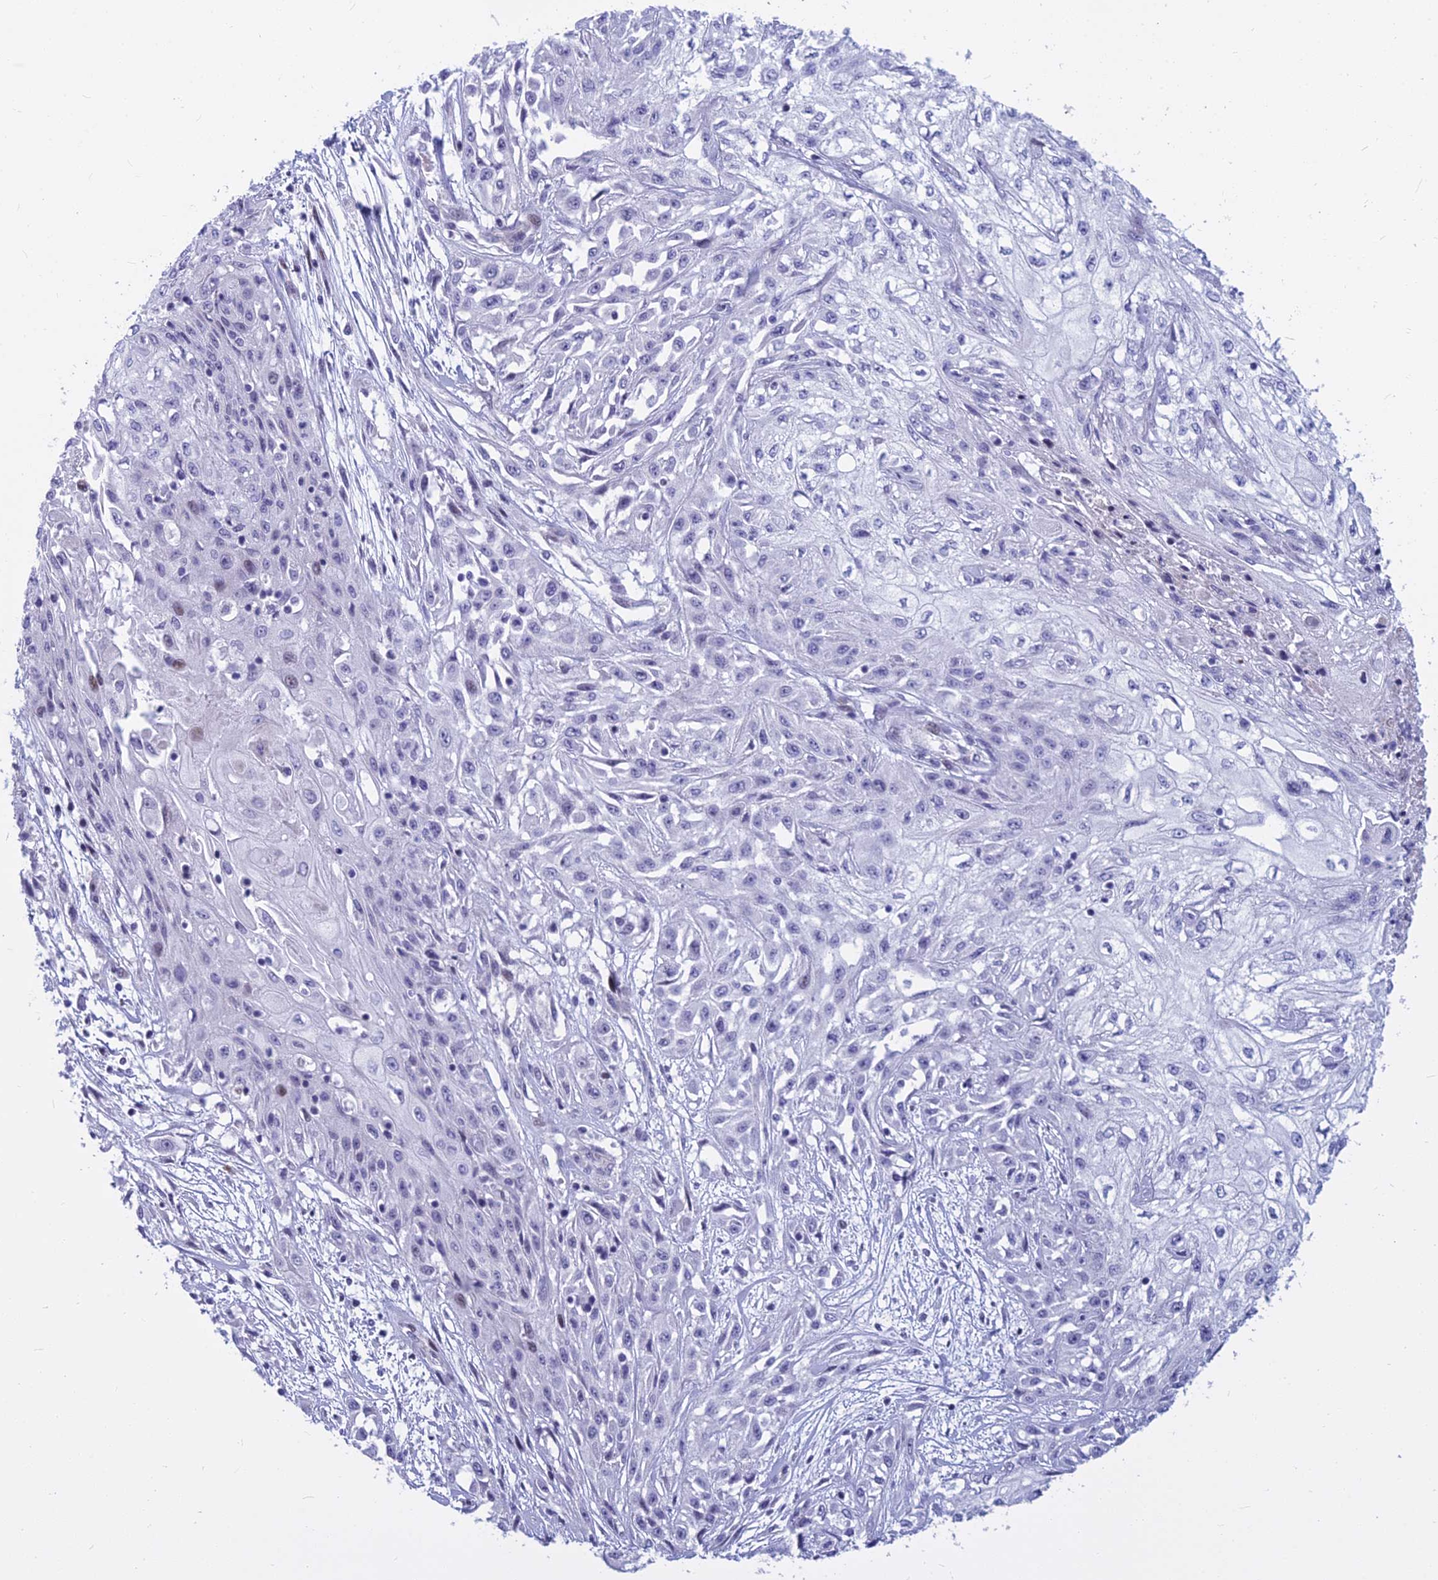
{"staining": {"intensity": "negative", "quantity": "none", "location": "none"}, "tissue": "skin cancer", "cell_type": "Tumor cells", "image_type": "cancer", "snomed": [{"axis": "morphology", "description": "Squamous cell carcinoma, NOS"}, {"axis": "morphology", "description": "Squamous cell carcinoma, metastatic, NOS"}, {"axis": "topography", "description": "Skin"}, {"axis": "topography", "description": "Lymph node"}], "caption": "The photomicrograph demonstrates no significant expression in tumor cells of skin cancer. (Stains: DAB immunohistochemistry with hematoxylin counter stain, Microscopy: brightfield microscopy at high magnification).", "gene": "MYBPC2", "patient": {"sex": "male", "age": 75}}